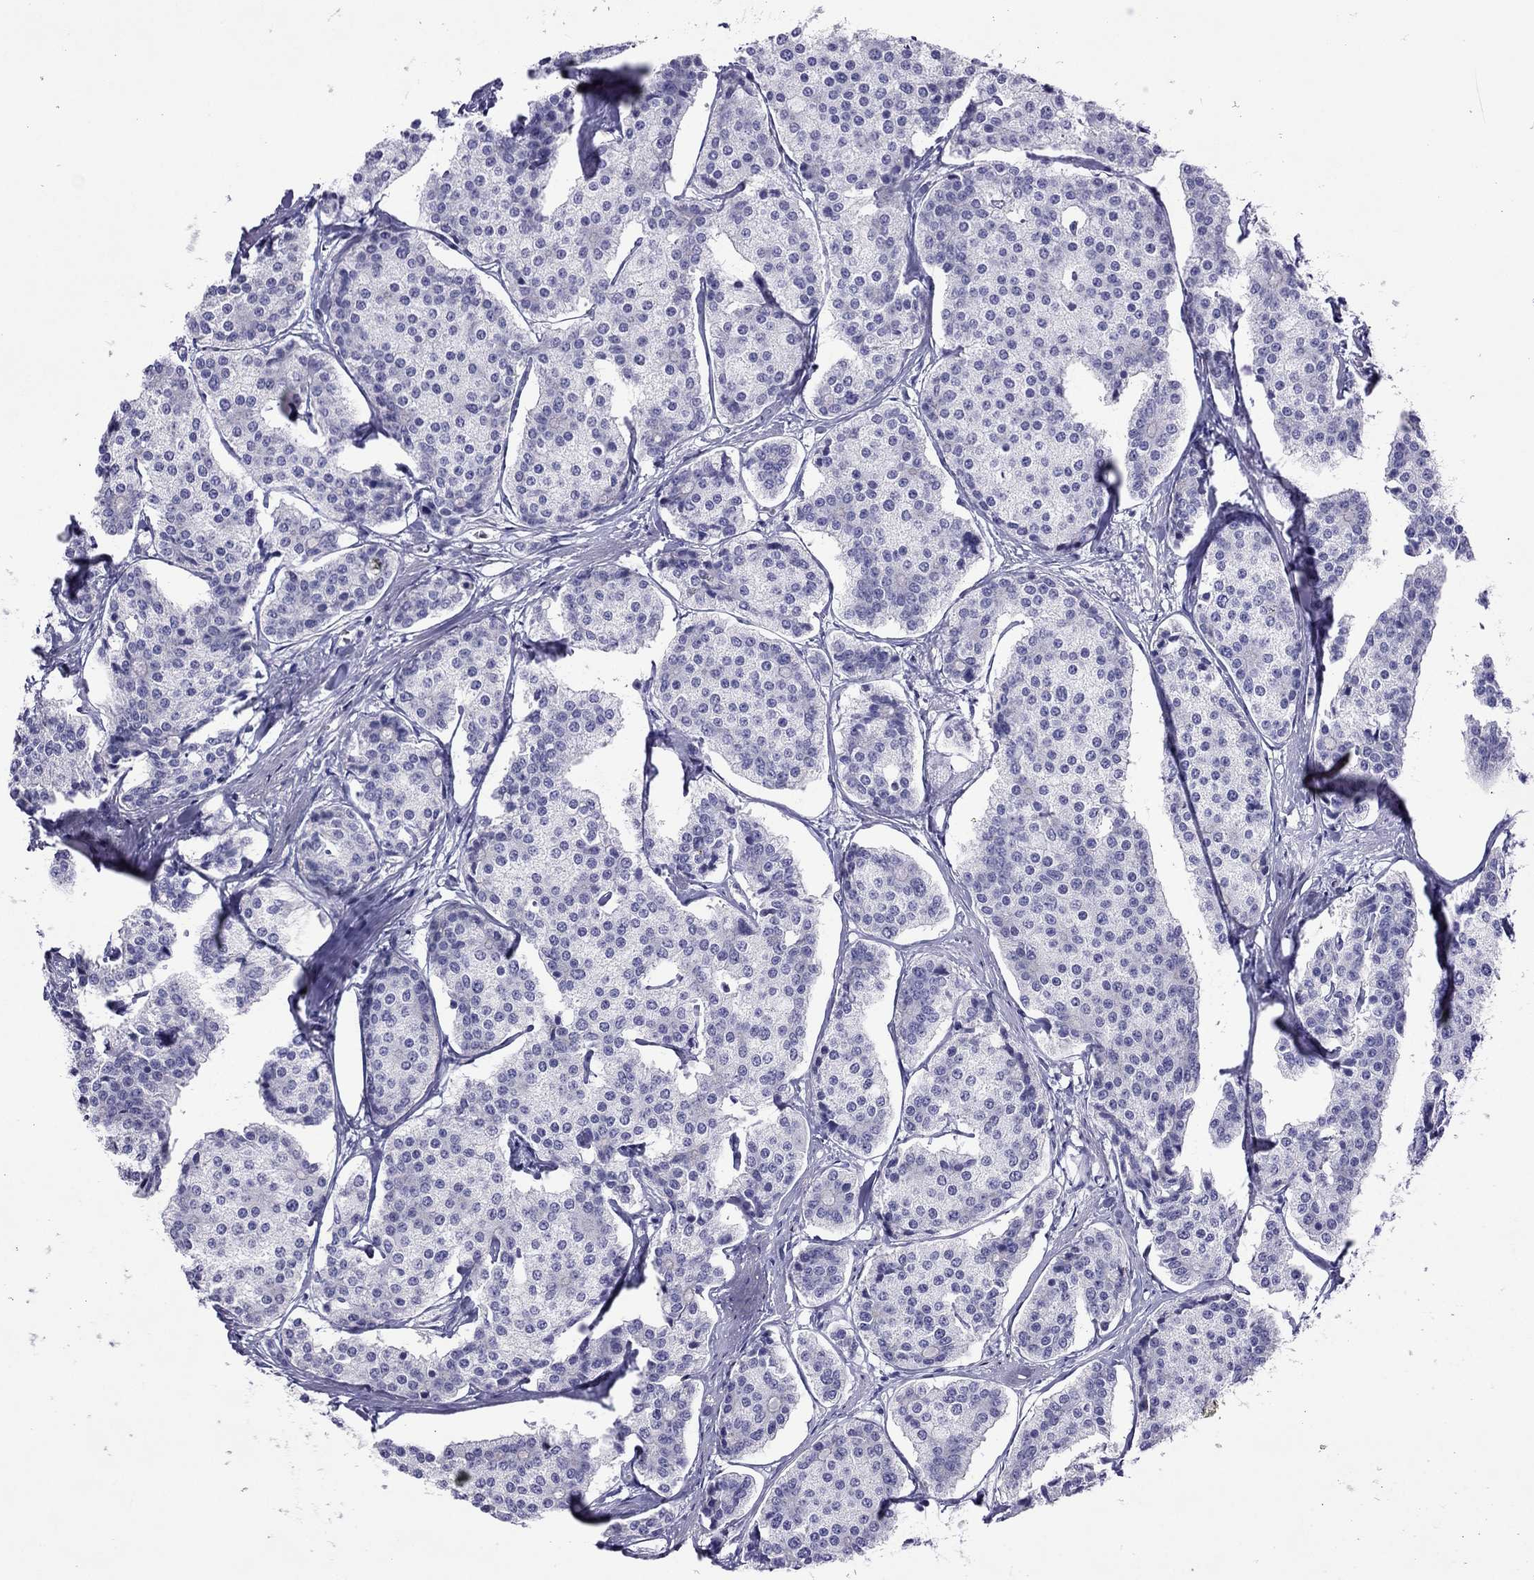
{"staining": {"intensity": "negative", "quantity": "none", "location": "none"}, "tissue": "carcinoid", "cell_type": "Tumor cells", "image_type": "cancer", "snomed": [{"axis": "morphology", "description": "Carcinoid, malignant, NOS"}, {"axis": "topography", "description": "Small intestine"}], "caption": "Photomicrograph shows no protein expression in tumor cells of carcinoid (malignant) tissue.", "gene": "MYL11", "patient": {"sex": "female", "age": 65}}